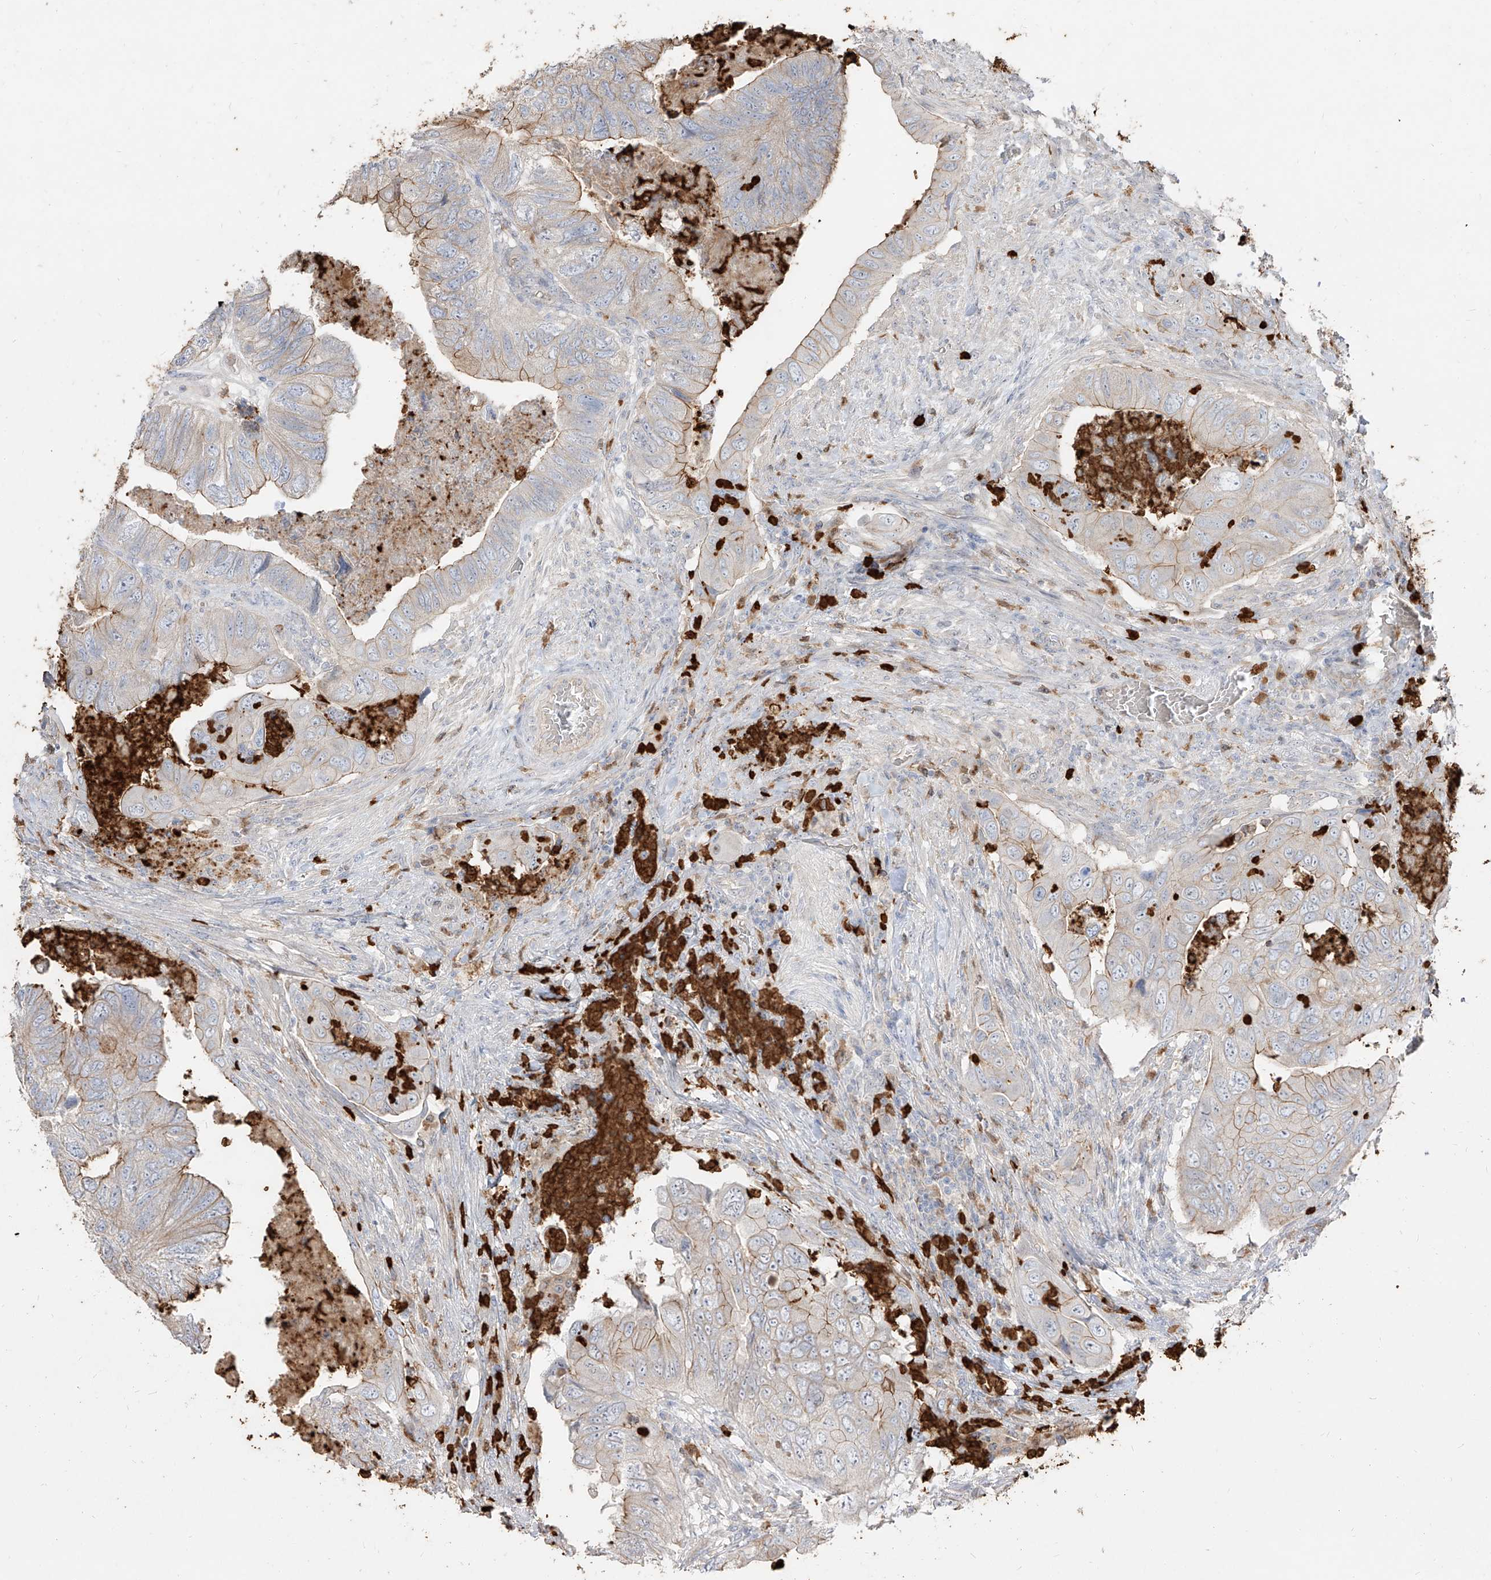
{"staining": {"intensity": "moderate", "quantity": "<25%", "location": "cytoplasmic/membranous"}, "tissue": "colorectal cancer", "cell_type": "Tumor cells", "image_type": "cancer", "snomed": [{"axis": "morphology", "description": "Adenocarcinoma, NOS"}, {"axis": "topography", "description": "Rectum"}], "caption": "Protein staining exhibits moderate cytoplasmic/membranous staining in approximately <25% of tumor cells in colorectal cancer (adenocarcinoma).", "gene": "ZNF227", "patient": {"sex": "male", "age": 63}}